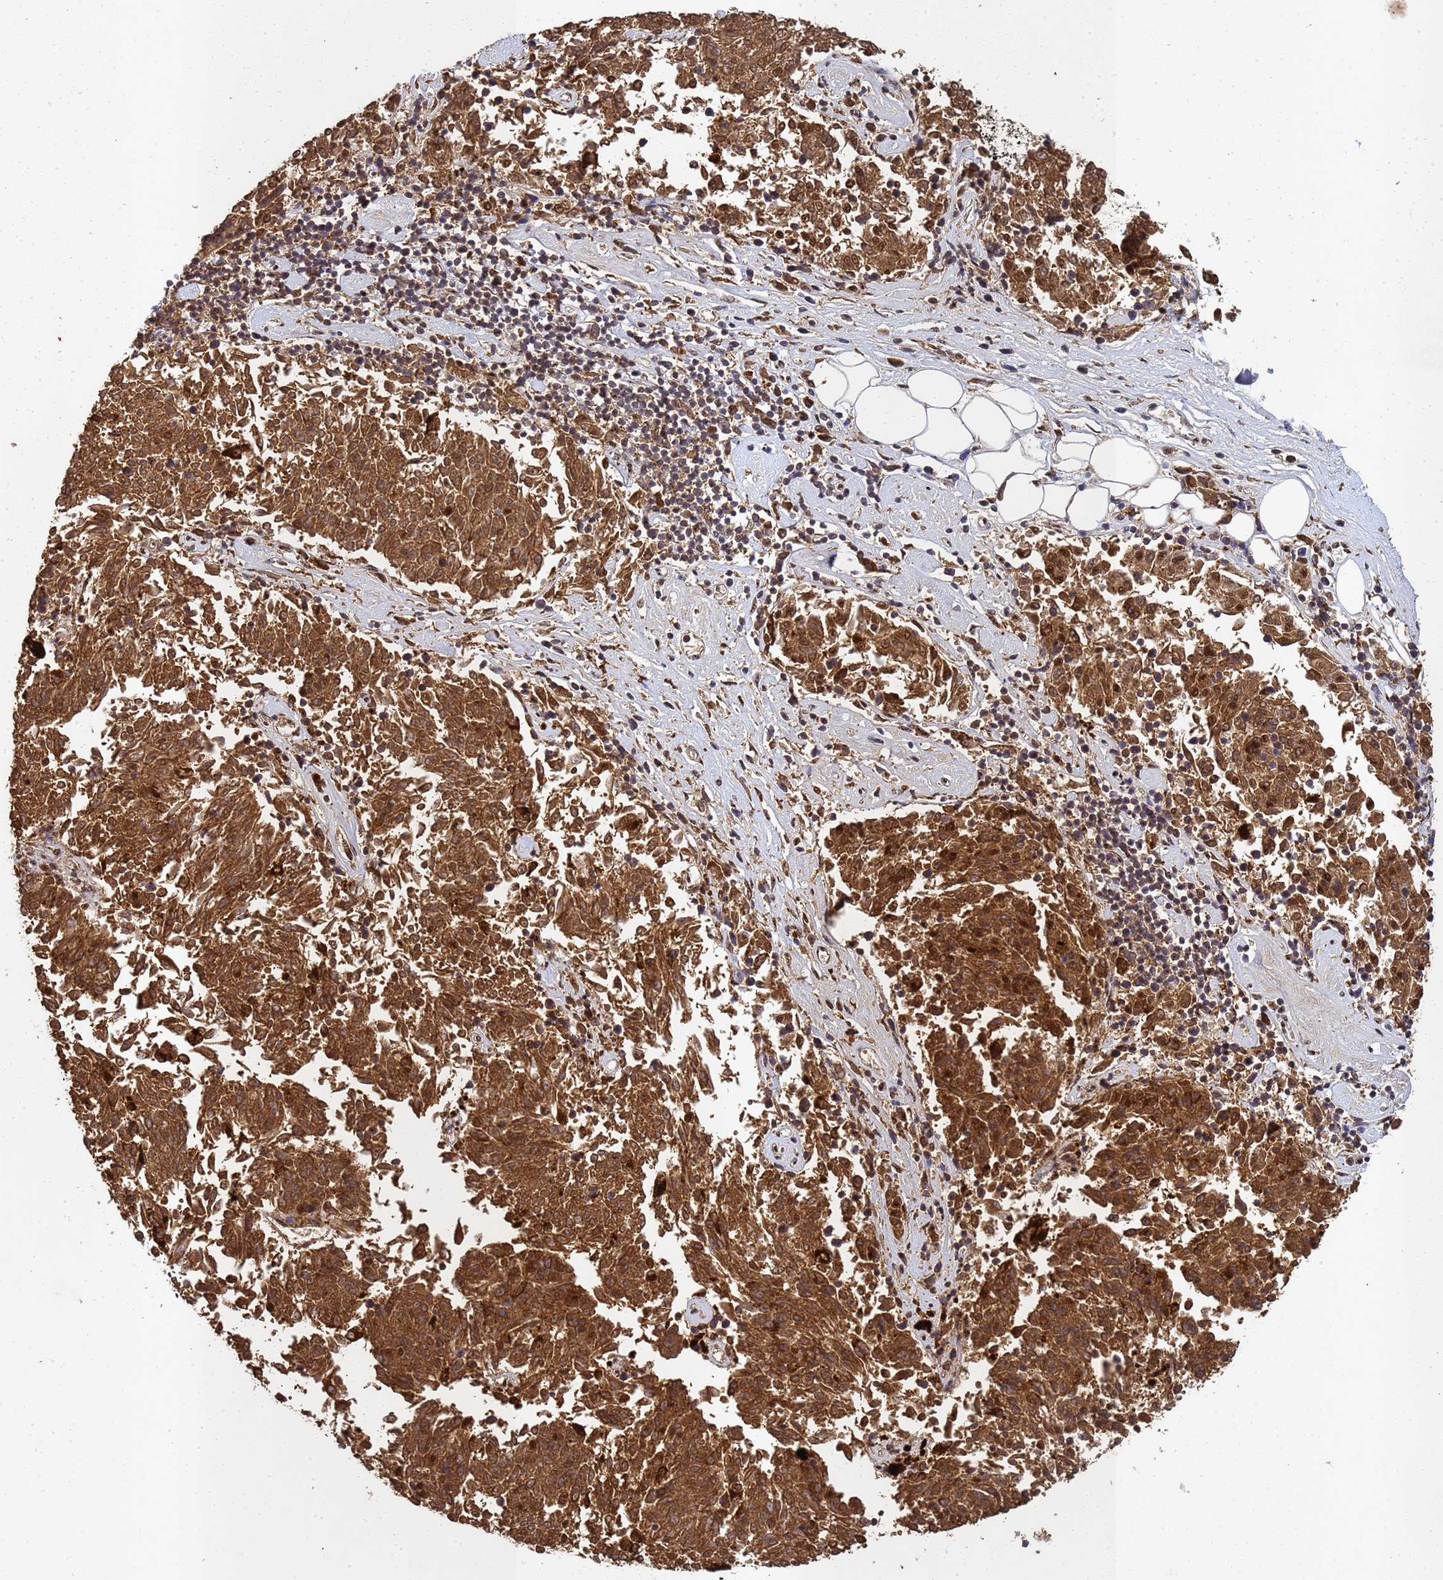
{"staining": {"intensity": "strong", "quantity": ">75%", "location": "cytoplasmic/membranous"}, "tissue": "melanoma", "cell_type": "Tumor cells", "image_type": "cancer", "snomed": [{"axis": "morphology", "description": "Malignant melanoma, NOS"}, {"axis": "topography", "description": "Skin"}], "caption": "There is high levels of strong cytoplasmic/membranous expression in tumor cells of melanoma, as demonstrated by immunohistochemical staining (brown color).", "gene": "SECISBP2", "patient": {"sex": "female", "age": 72}}